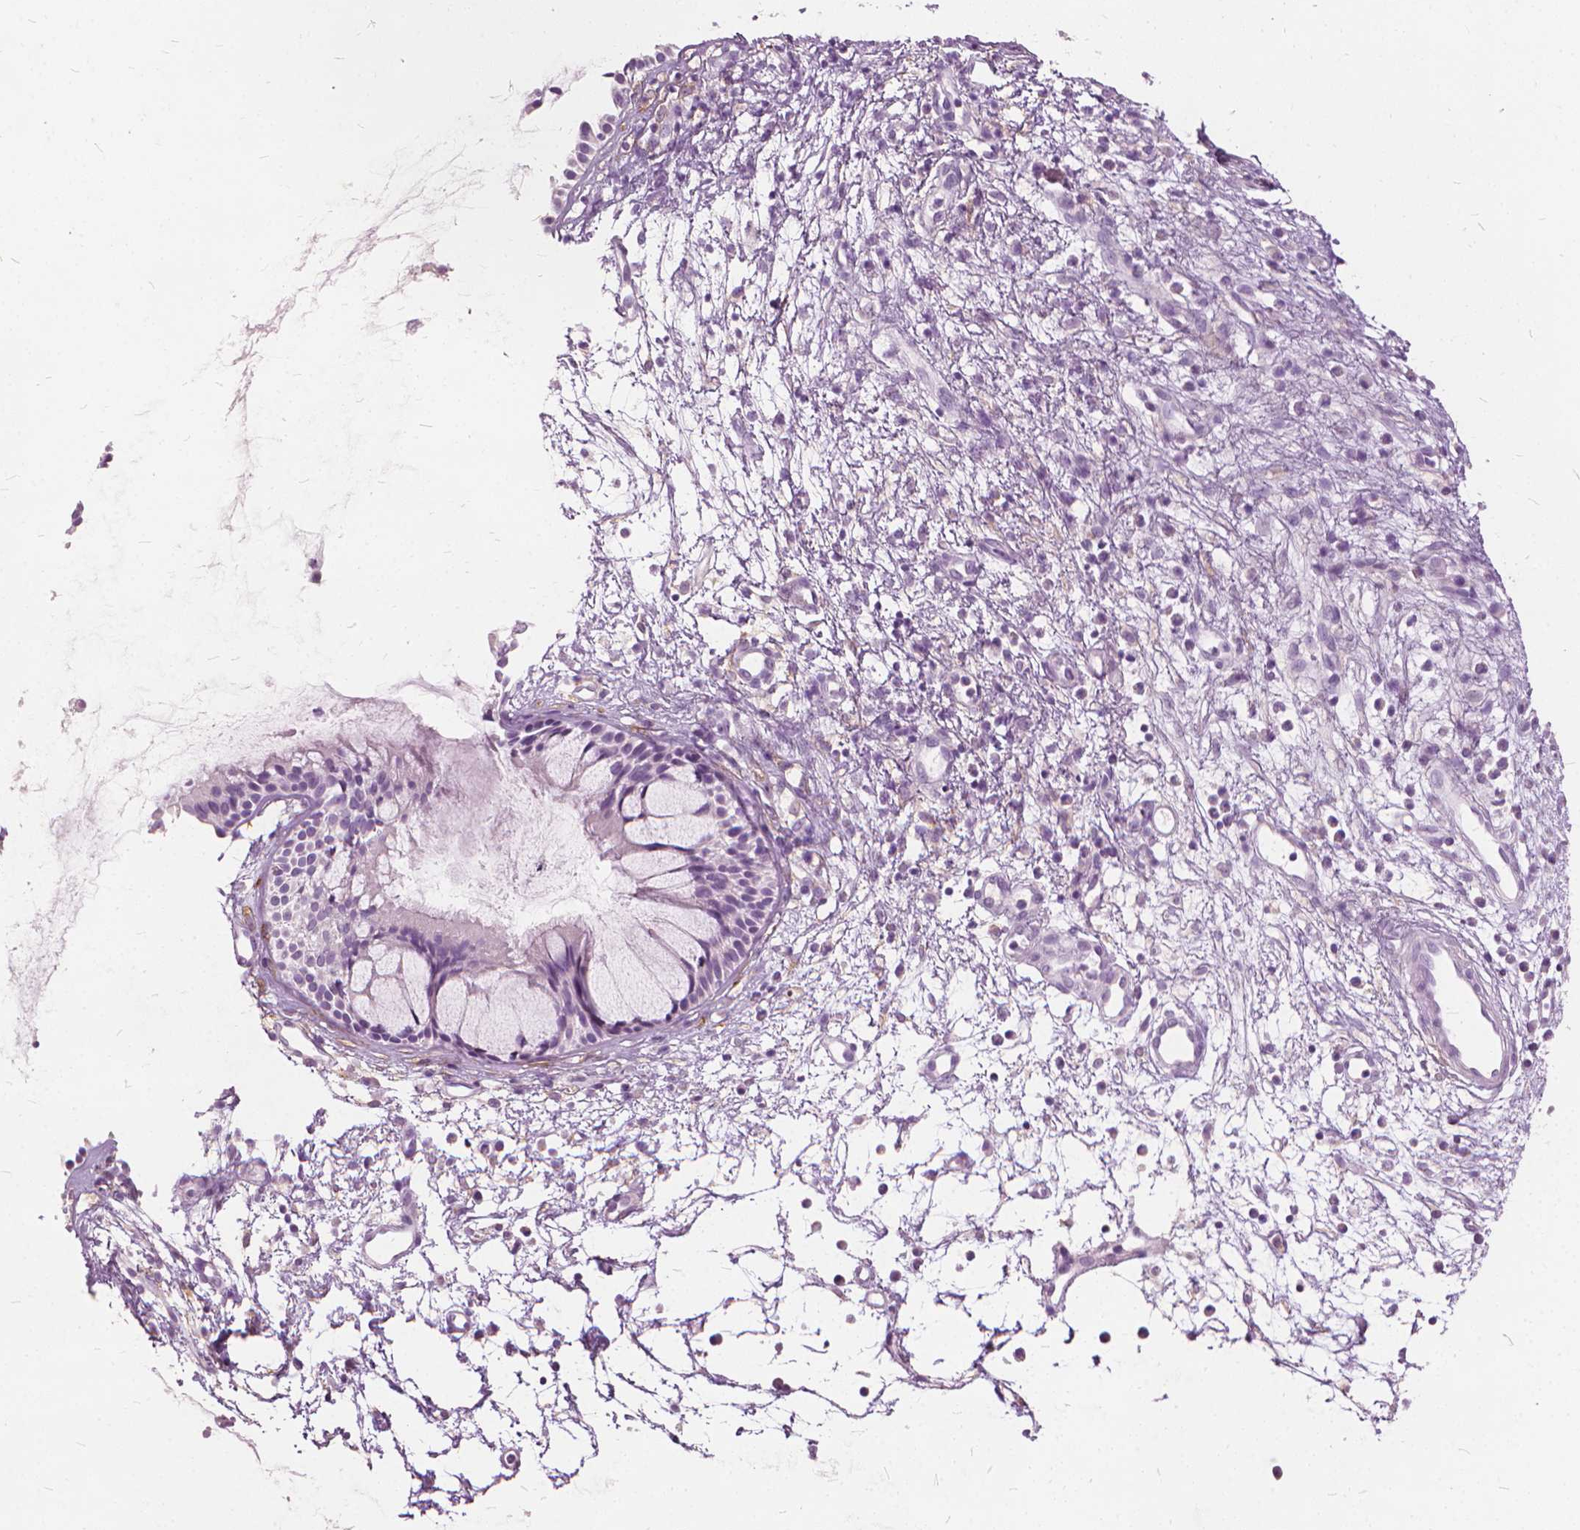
{"staining": {"intensity": "negative", "quantity": "none", "location": "none"}, "tissue": "nasopharynx", "cell_type": "Respiratory epithelial cells", "image_type": "normal", "snomed": [{"axis": "morphology", "description": "Normal tissue, NOS"}, {"axis": "topography", "description": "Nasopharynx"}], "caption": "The photomicrograph demonstrates no staining of respiratory epithelial cells in unremarkable nasopharynx.", "gene": "DNM1", "patient": {"sex": "male", "age": 77}}